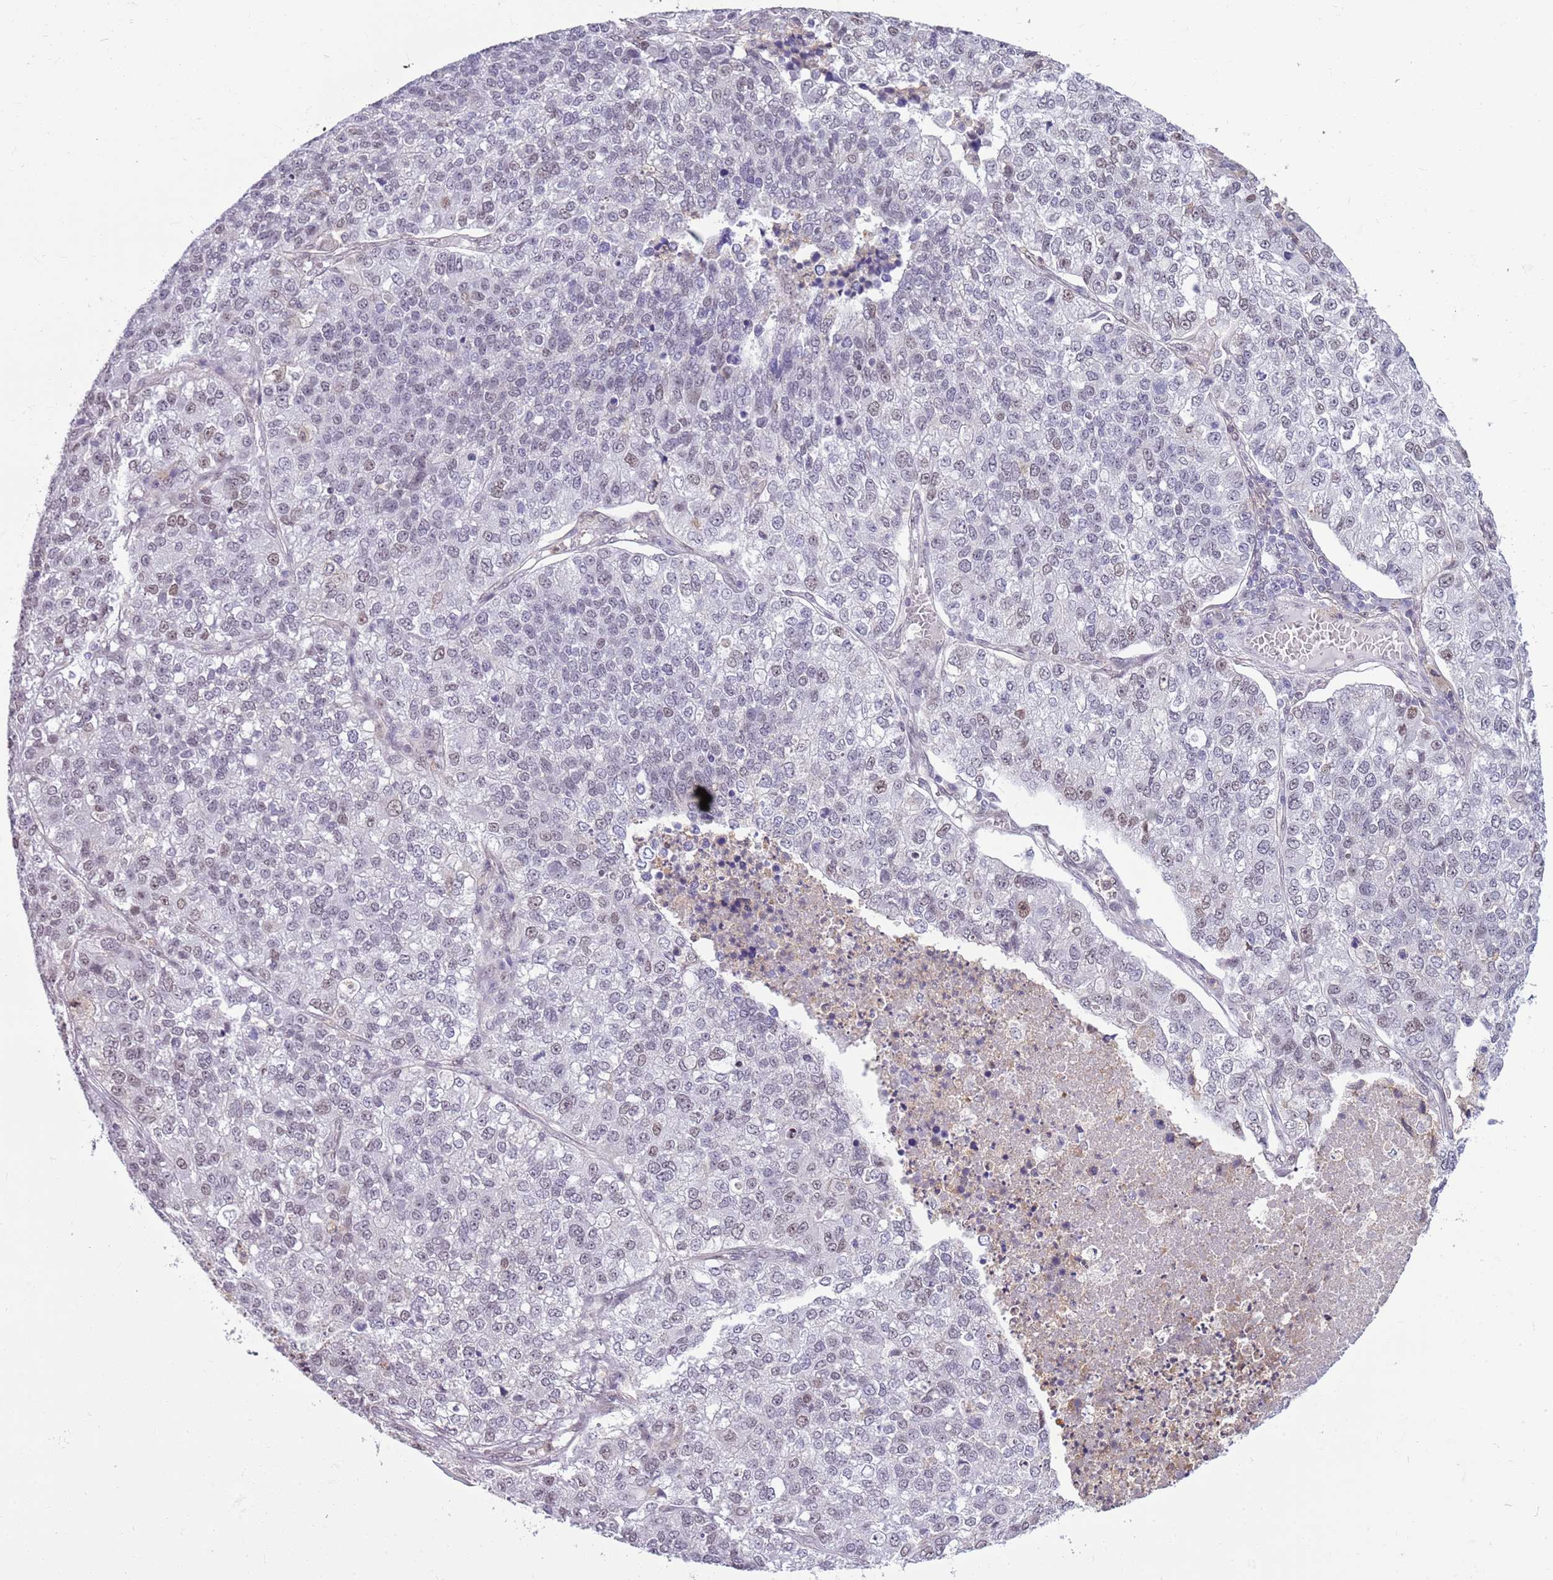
{"staining": {"intensity": "moderate", "quantity": "<25%", "location": "nuclear"}, "tissue": "lung cancer", "cell_type": "Tumor cells", "image_type": "cancer", "snomed": [{"axis": "morphology", "description": "Adenocarcinoma, NOS"}, {"axis": "topography", "description": "Lung"}], "caption": "Moderate nuclear positivity for a protein is present in about <25% of tumor cells of lung cancer using IHC.", "gene": "DHX32", "patient": {"sex": "male", "age": 49}}